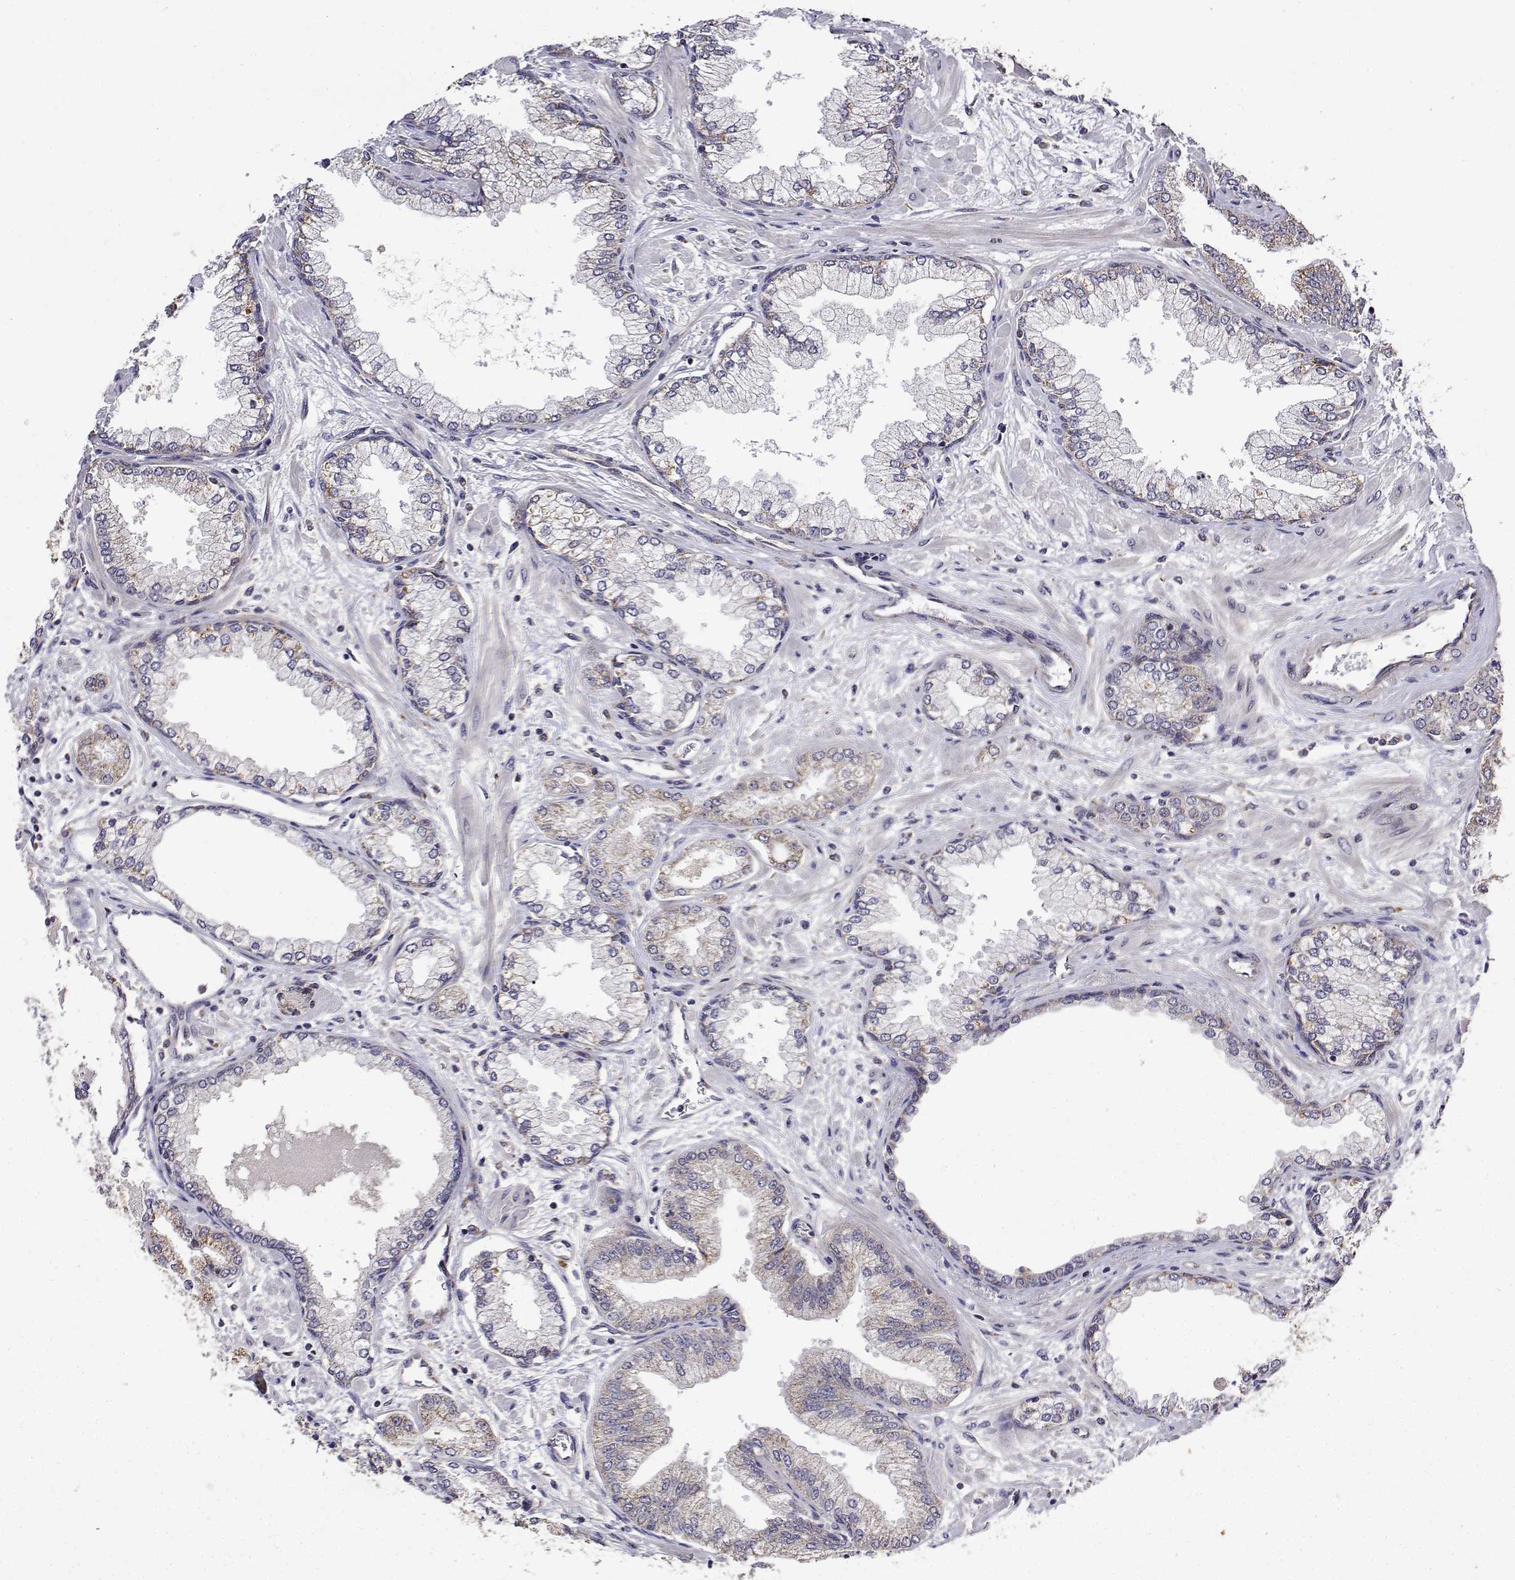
{"staining": {"intensity": "moderate", "quantity": "25%-75%", "location": "cytoplasmic/membranous"}, "tissue": "prostate cancer", "cell_type": "Tumor cells", "image_type": "cancer", "snomed": [{"axis": "morphology", "description": "Adenocarcinoma, Low grade"}, {"axis": "topography", "description": "Prostate"}], "caption": "Approximately 25%-75% of tumor cells in human prostate cancer (adenocarcinoma (low-grade)) display moderate cytoplasmic/membranous protein expression as visualized by brown immunohistochemical staining.", "gene": "GADD45GIP1", "patient": {"sex": "male", "age": 55}}